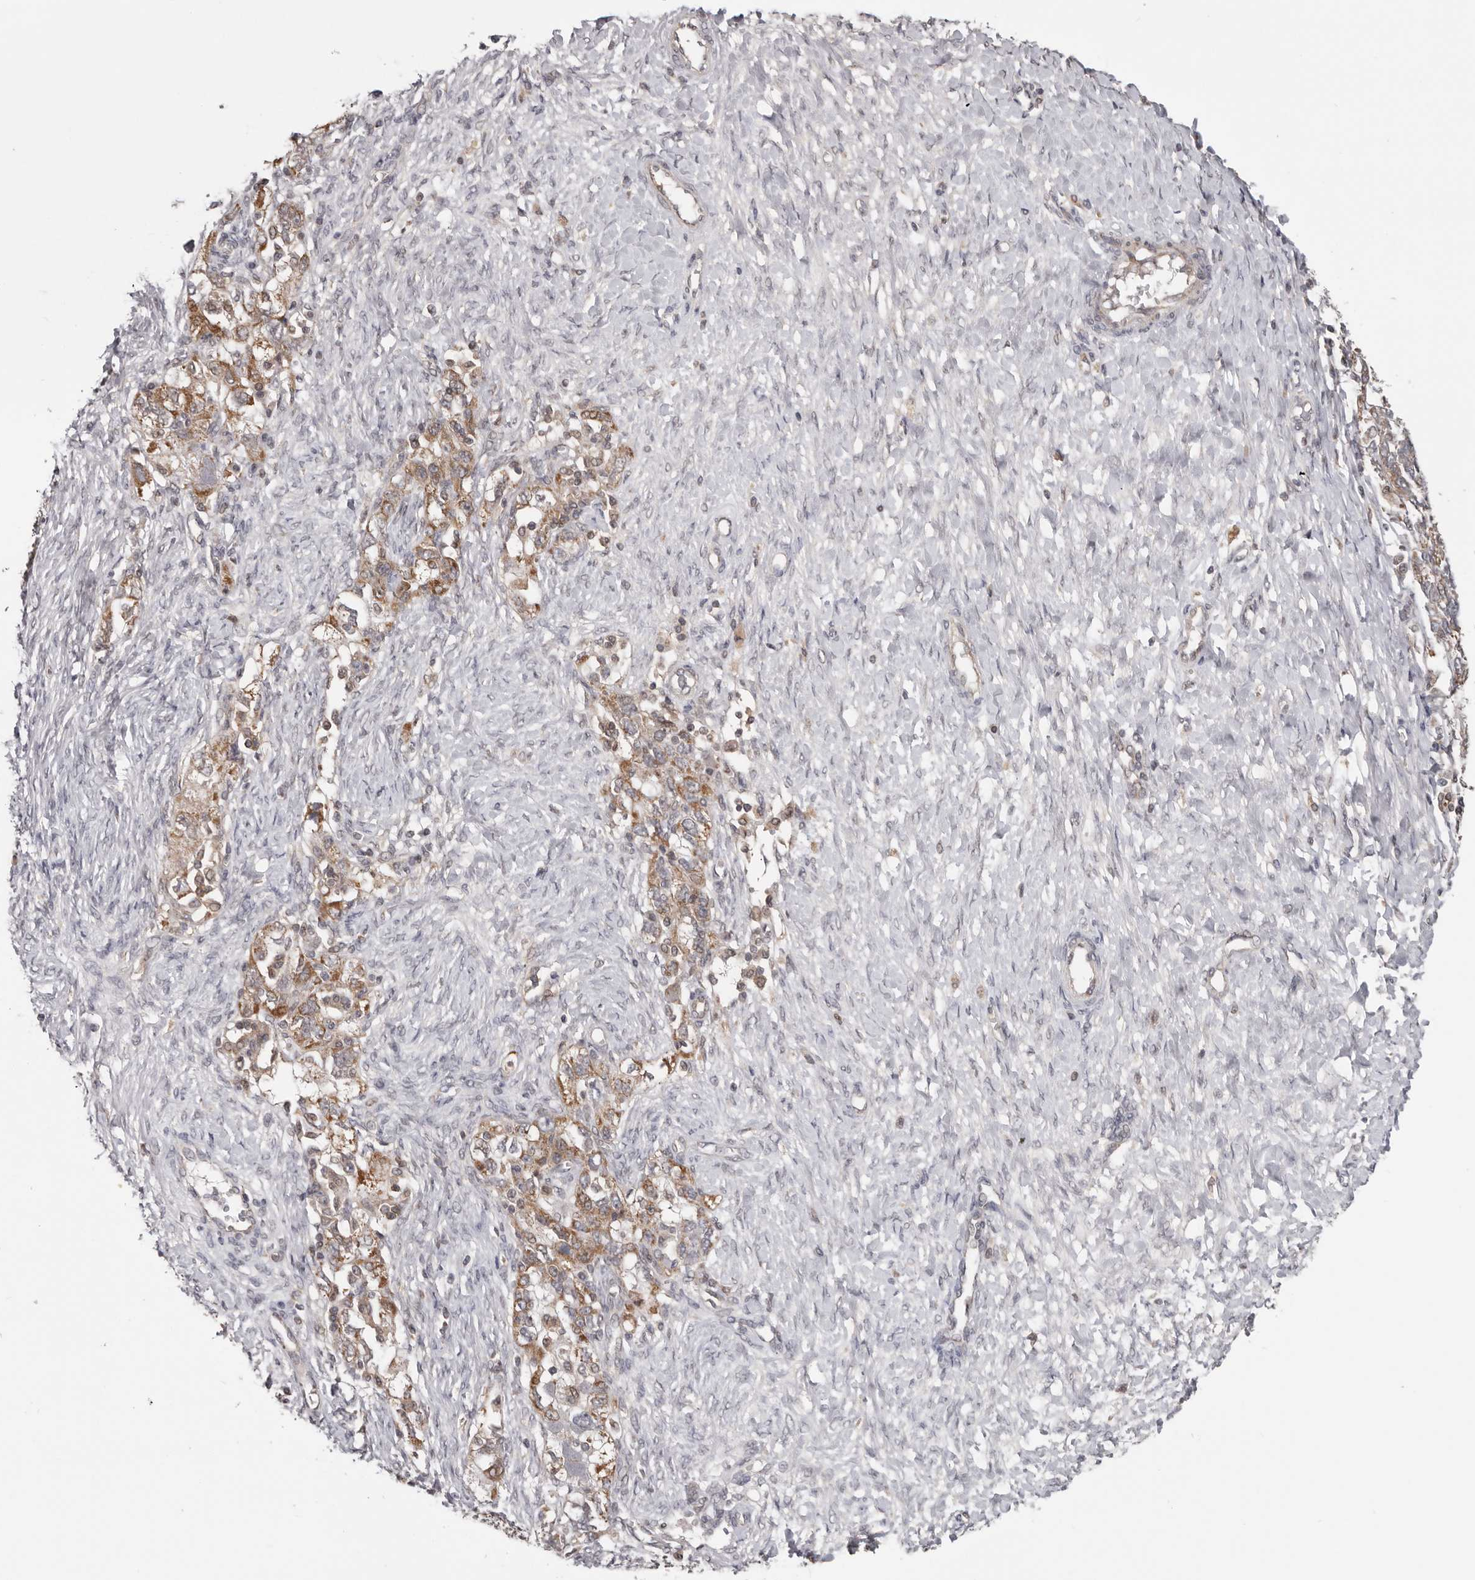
{"staining": {"intensity": "moderate", "quantity": "<25%", "location": "cytoplasmic/membranous"}, "tissue": "ovarian cancer", "cell_type": "Tumor cells", "image_type": "cancer", "snomed": [{"axis": "morphology", "description": "Carcinoma, NOS"}, {"axis": "morphology", "description": "Cystadenocarcinoma, serous, NOS"}, {"axis": "topography", "description": "Ovary"}], "caption": "This histopathology image reveals immunohistochemistry staining of carcinoma (ovarian), with low moderate cytoplasmic/membranous positivity in approximately <25% of tumor cells.", "gene": "MOGAT2", "patient": {"sex": "female", "age": 69}}